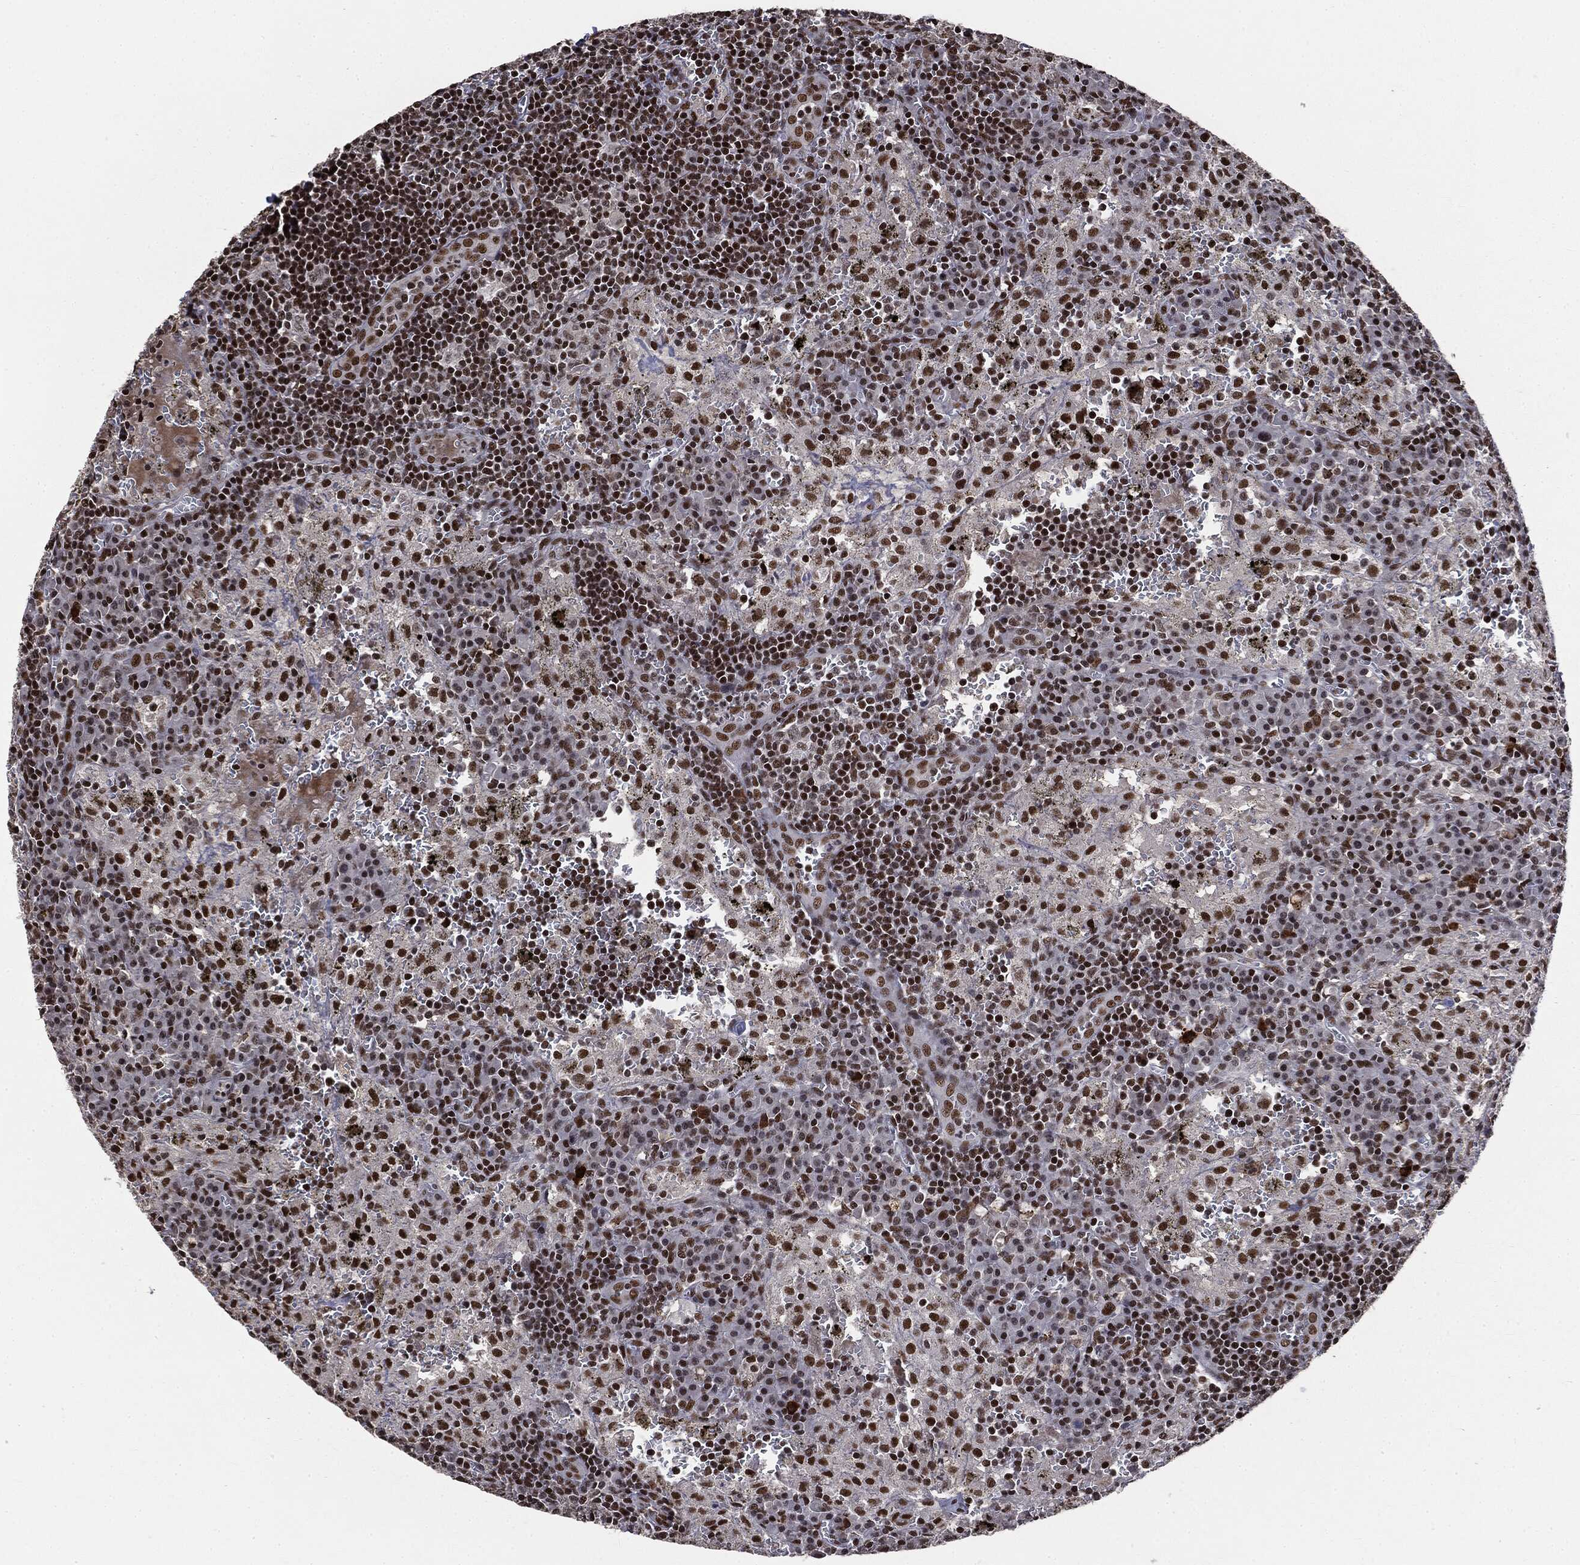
{"staining": {"intensity": "strong", "quantity": "<25%", "location": "nuclear"}, "tissue": "lymph node", "cell_type": "Germinal center cells", "image_type": "normal", "snomed": [{"axis": "morphology", "description": "Normal tissue, NOS"}, {"axis": "topography", "description": "Lymph node"}], "caption": "Immunohistochemical staining of benign lymph node displays medium levels of strong nuclear staining in approximately <25% of germinal center cells.", "gene": "DPH2", "patient": {"sex": "male", "age": 62}}